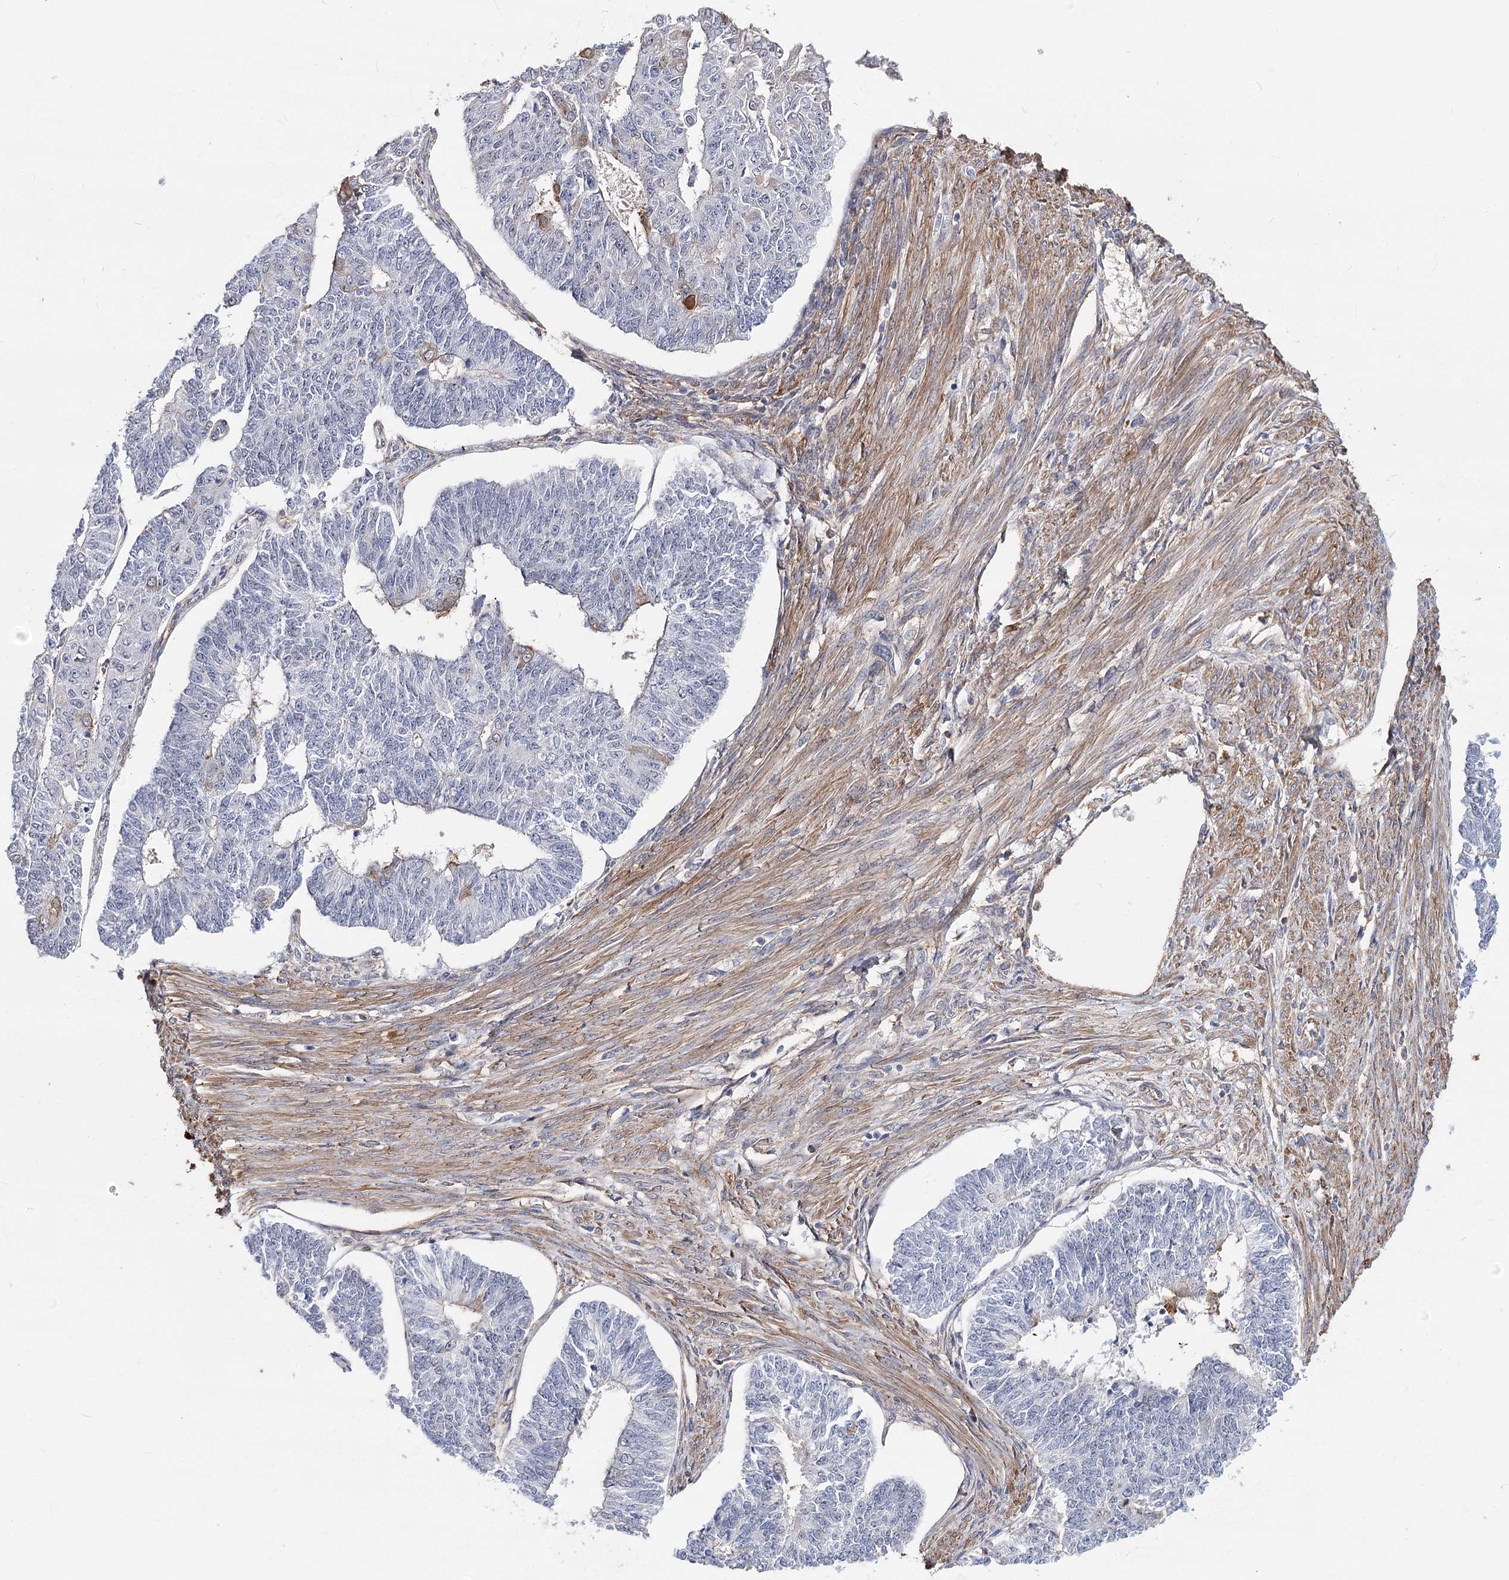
{"staining": {"intensity": "negative", "quantity": "none", "location": "none"}, "tissue": "endometrial cancer", "cell_type": "Tumor cells", "image_type": "cancer", "snomed": [{"axis": "morphology", "description": "Adenocarcinoma, NOS"}, {"axis": "topography", "description": "Endometrium"}], "caption": "This is an immunohistochemistry micrograph of endometrial adenocarcinoma. There is no staining in tumor cells.", "gene": "TMEM218", "patient": {"sex": "female", "age": 32}}